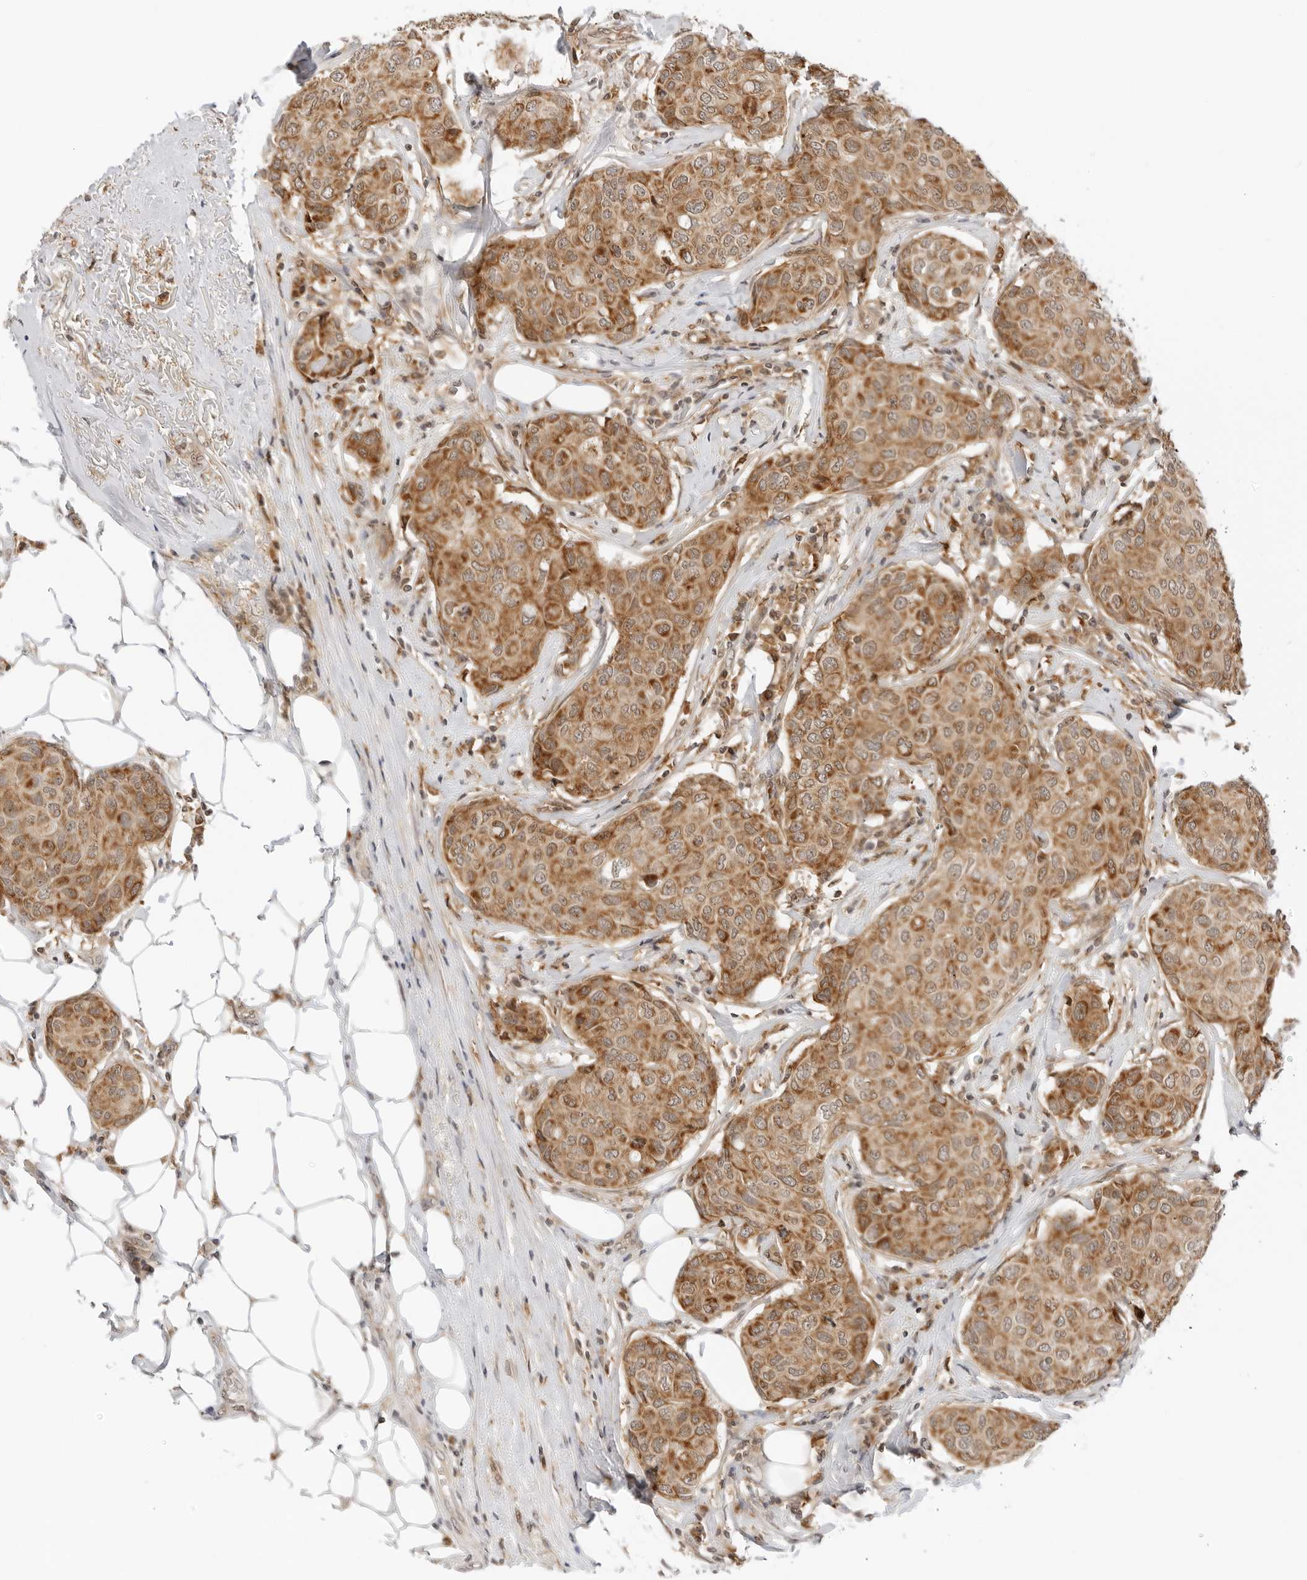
{"staining": {"intensity": "moderate", "quantity": ">75%", "location": "cytoplasmic/membranous"}, "tissue": "breast cancer", "cell_type": "Tumor cells", "image_type": "cancer", "snomed": [{"axis": "morphology", "description": "Duct carcinoma"}, {"axis": "topography", "description": "Breast"}], "caption": "High-power microscopy captured an immunohistochemistry (IHC) photomicrograph of infiltrating ductal carcinoma (breast), revealing moderate cytoplasmic/membranous staining in approximately >75% of tumor cells.", "gene": "RC3H1", "patient": {"sex": "female", "age": 80}}